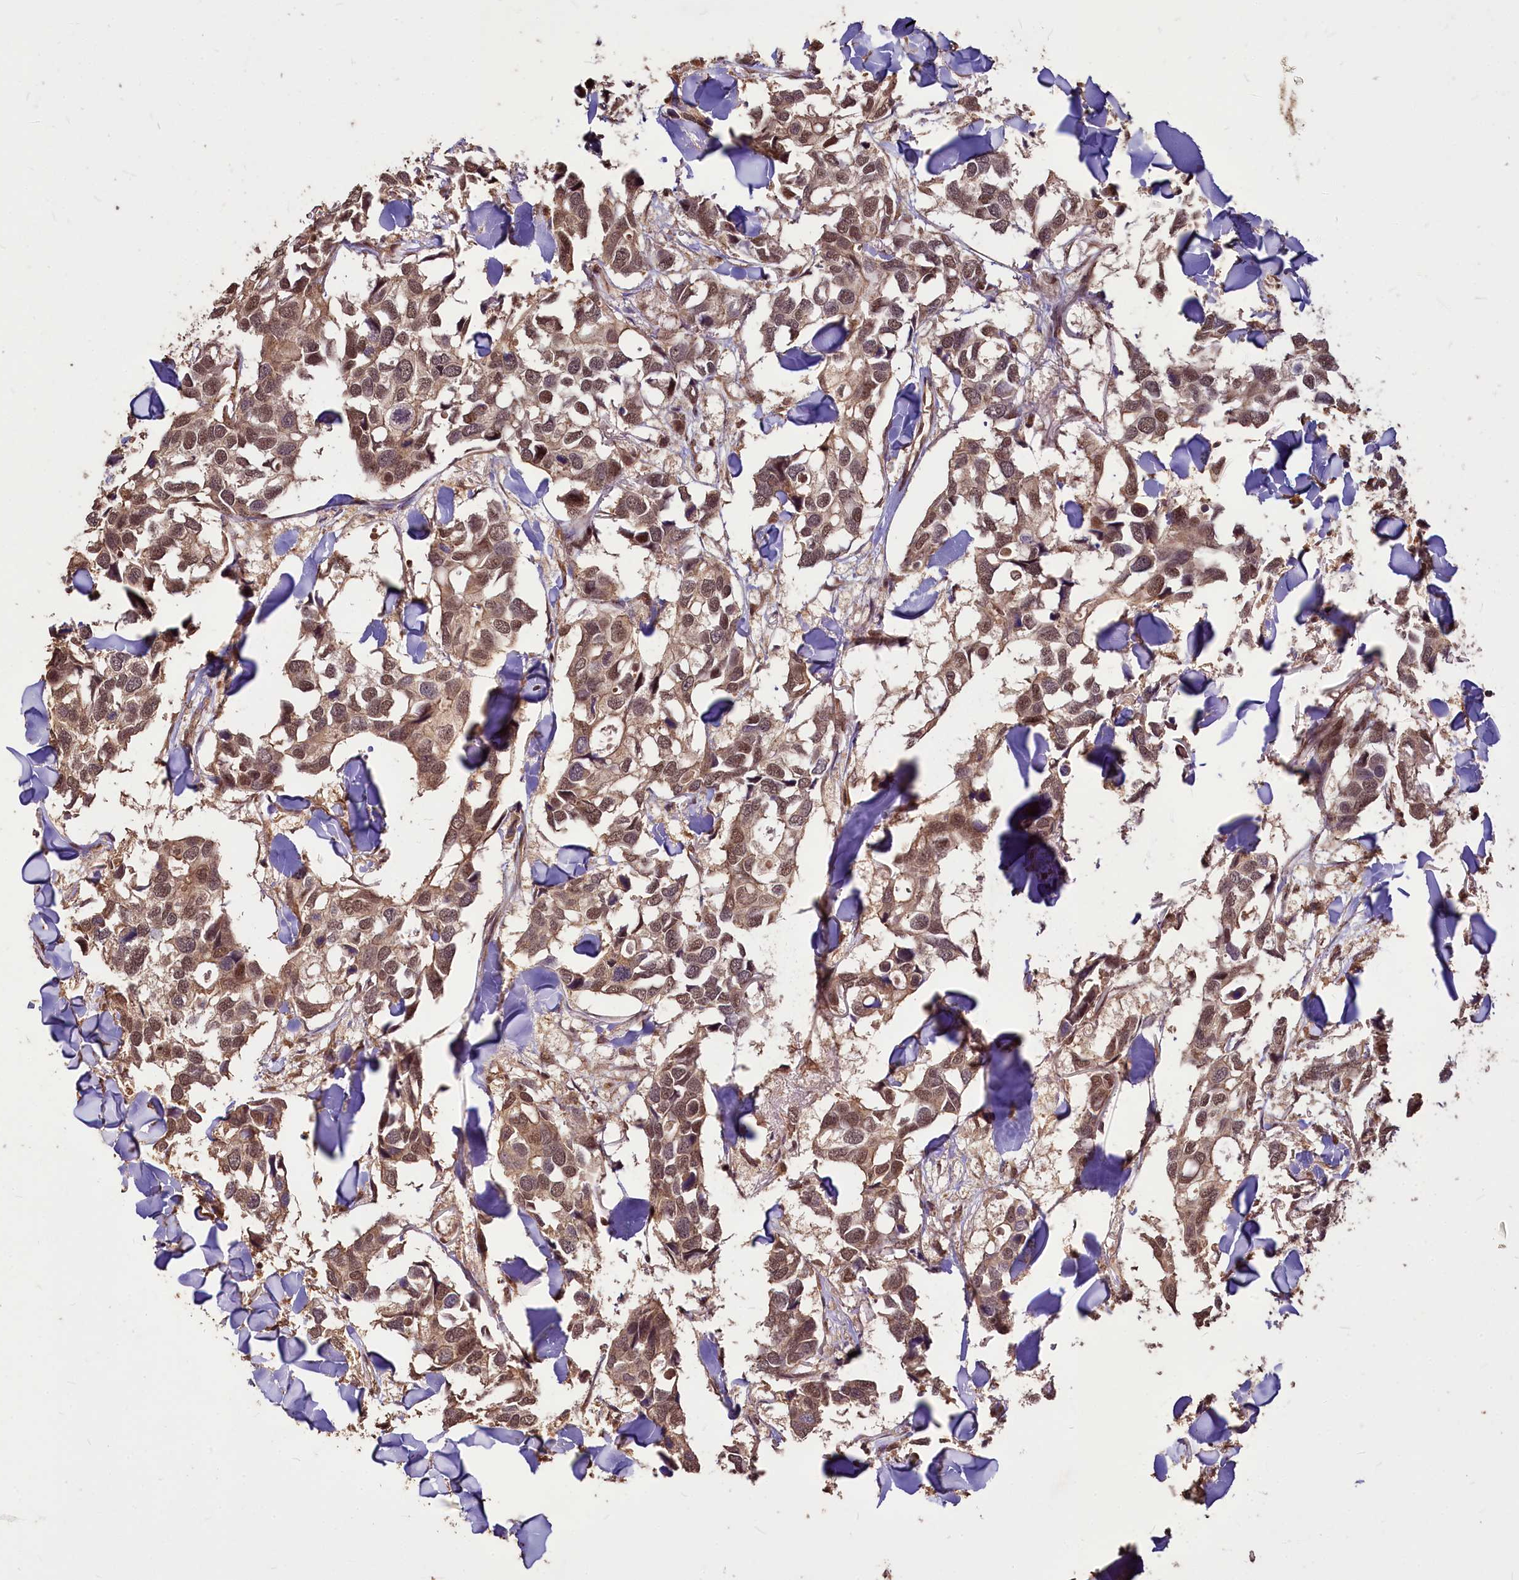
{"staining": {"intensity": "moderate", "quantity": ">75%", "location": "cytoplasmic/membranous,nuclear"}, "tissue": "breast cancer", "cell_type": "Tumor cells", "image_type": "cancer", "snomed": [{"axis": "morphology", "description": "Duct carcinoma"}, {"axis": "topography", "description": "Breast"}], "caption": "Breast cancer (invasive ductal carcinoma) tissue demonstrates moderate cytoplasmic/membranous and nuclear staining in approximately >75% of tumor cells", "gene": "VPS51", "patient": {"sex": "female", "age": 83}}